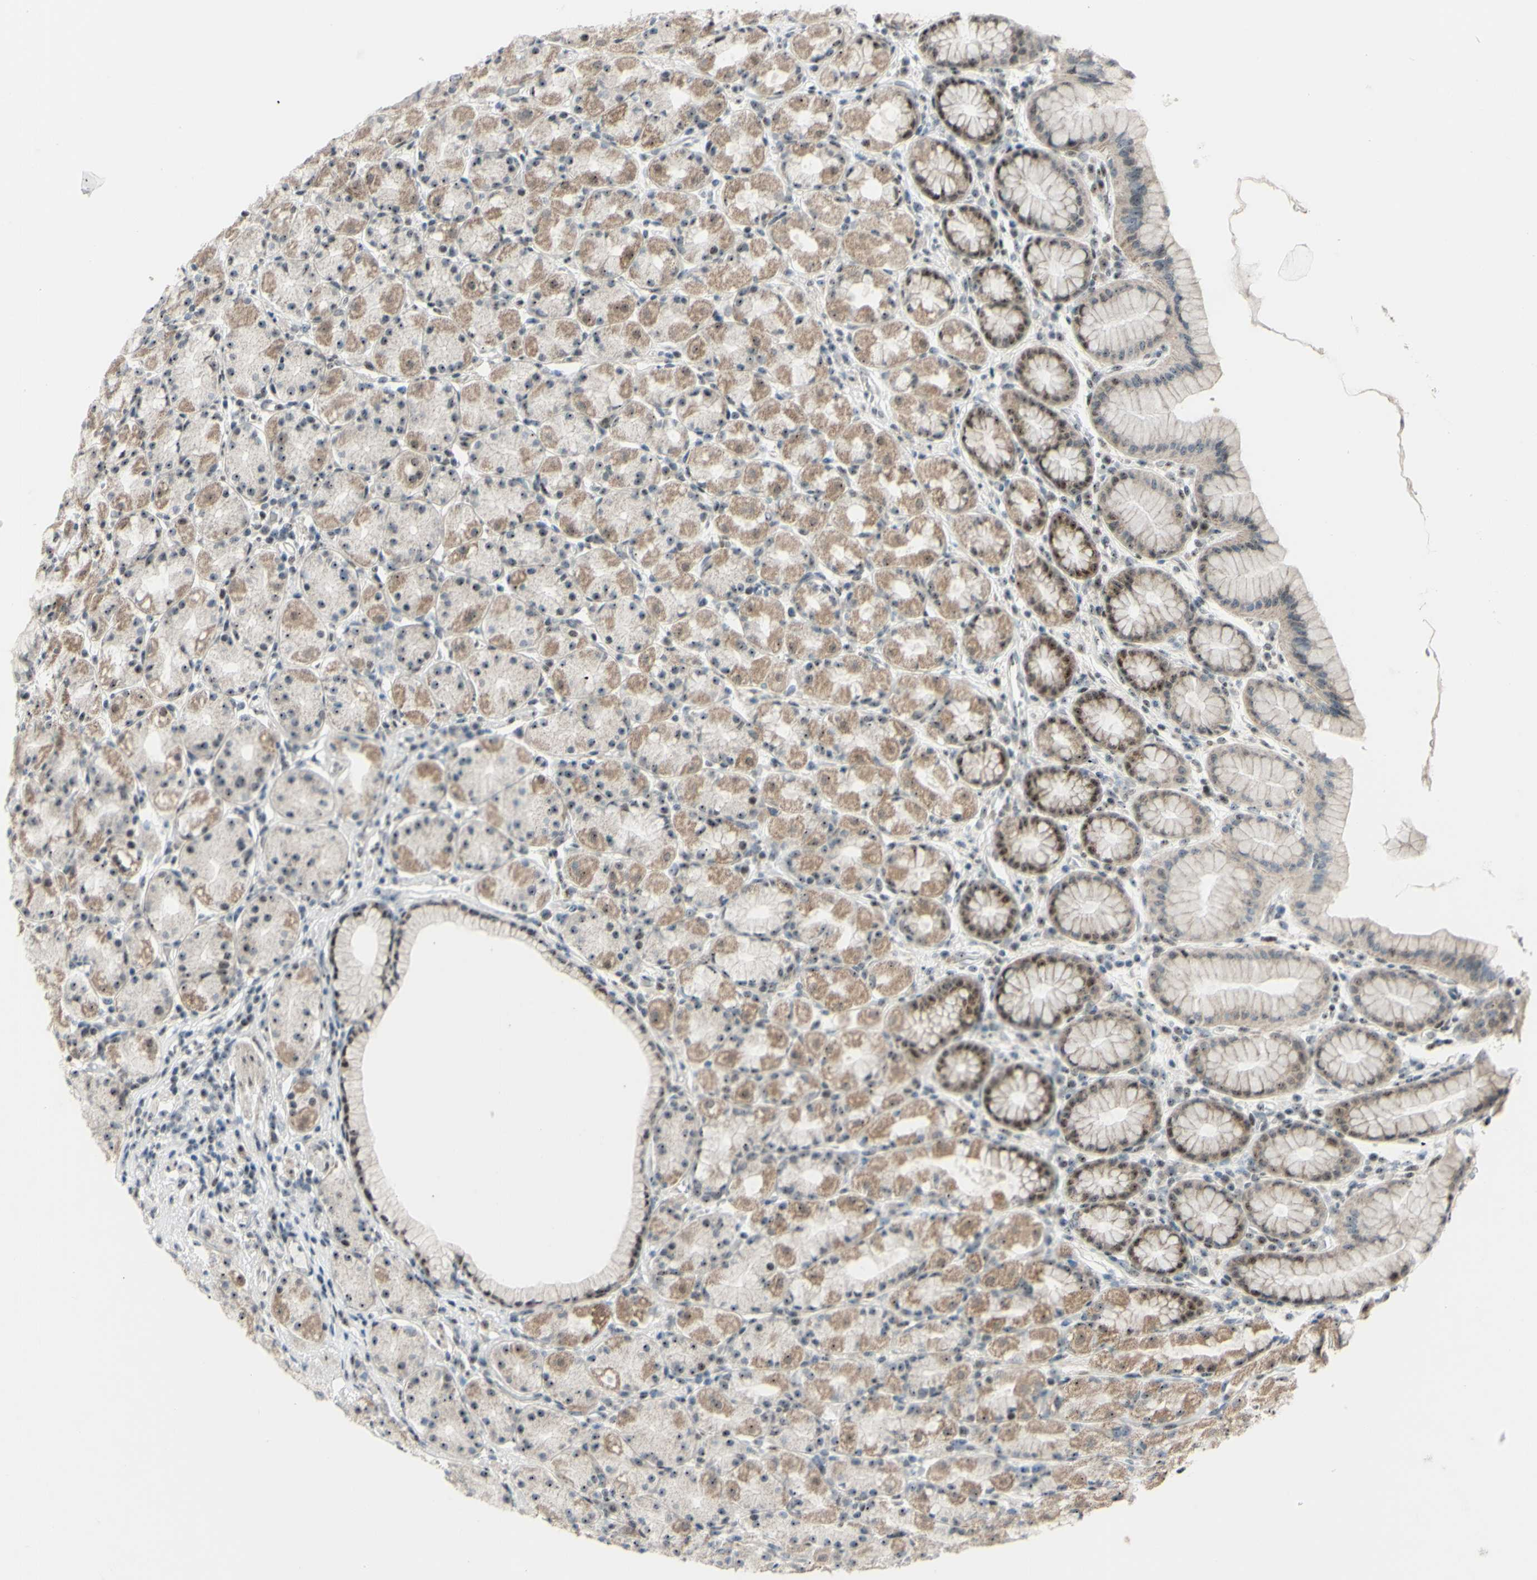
{"staining": {"intensity": "strong", "quantity": "25%-75%", "location": "cytoplasmic/membranous,nuclear"}, "tissue": "stomach", "cell_type": "Glandular cells", "image_type": "normal", "snomed": [{"axis": "morphology", "description": "Normal tissue, NOS"}, {"axis": "topography", "description": "Stomach, upper"}], "caption": "Stomach stained for a protein exhibits strong cytoplasmic/membranous,nuclear positivity in glandular cells. (DAB = brown stain, brightfield microscopy at high magnification).", "gene": "POLR1A", "patient": {"sex": "male", "age": 68}}